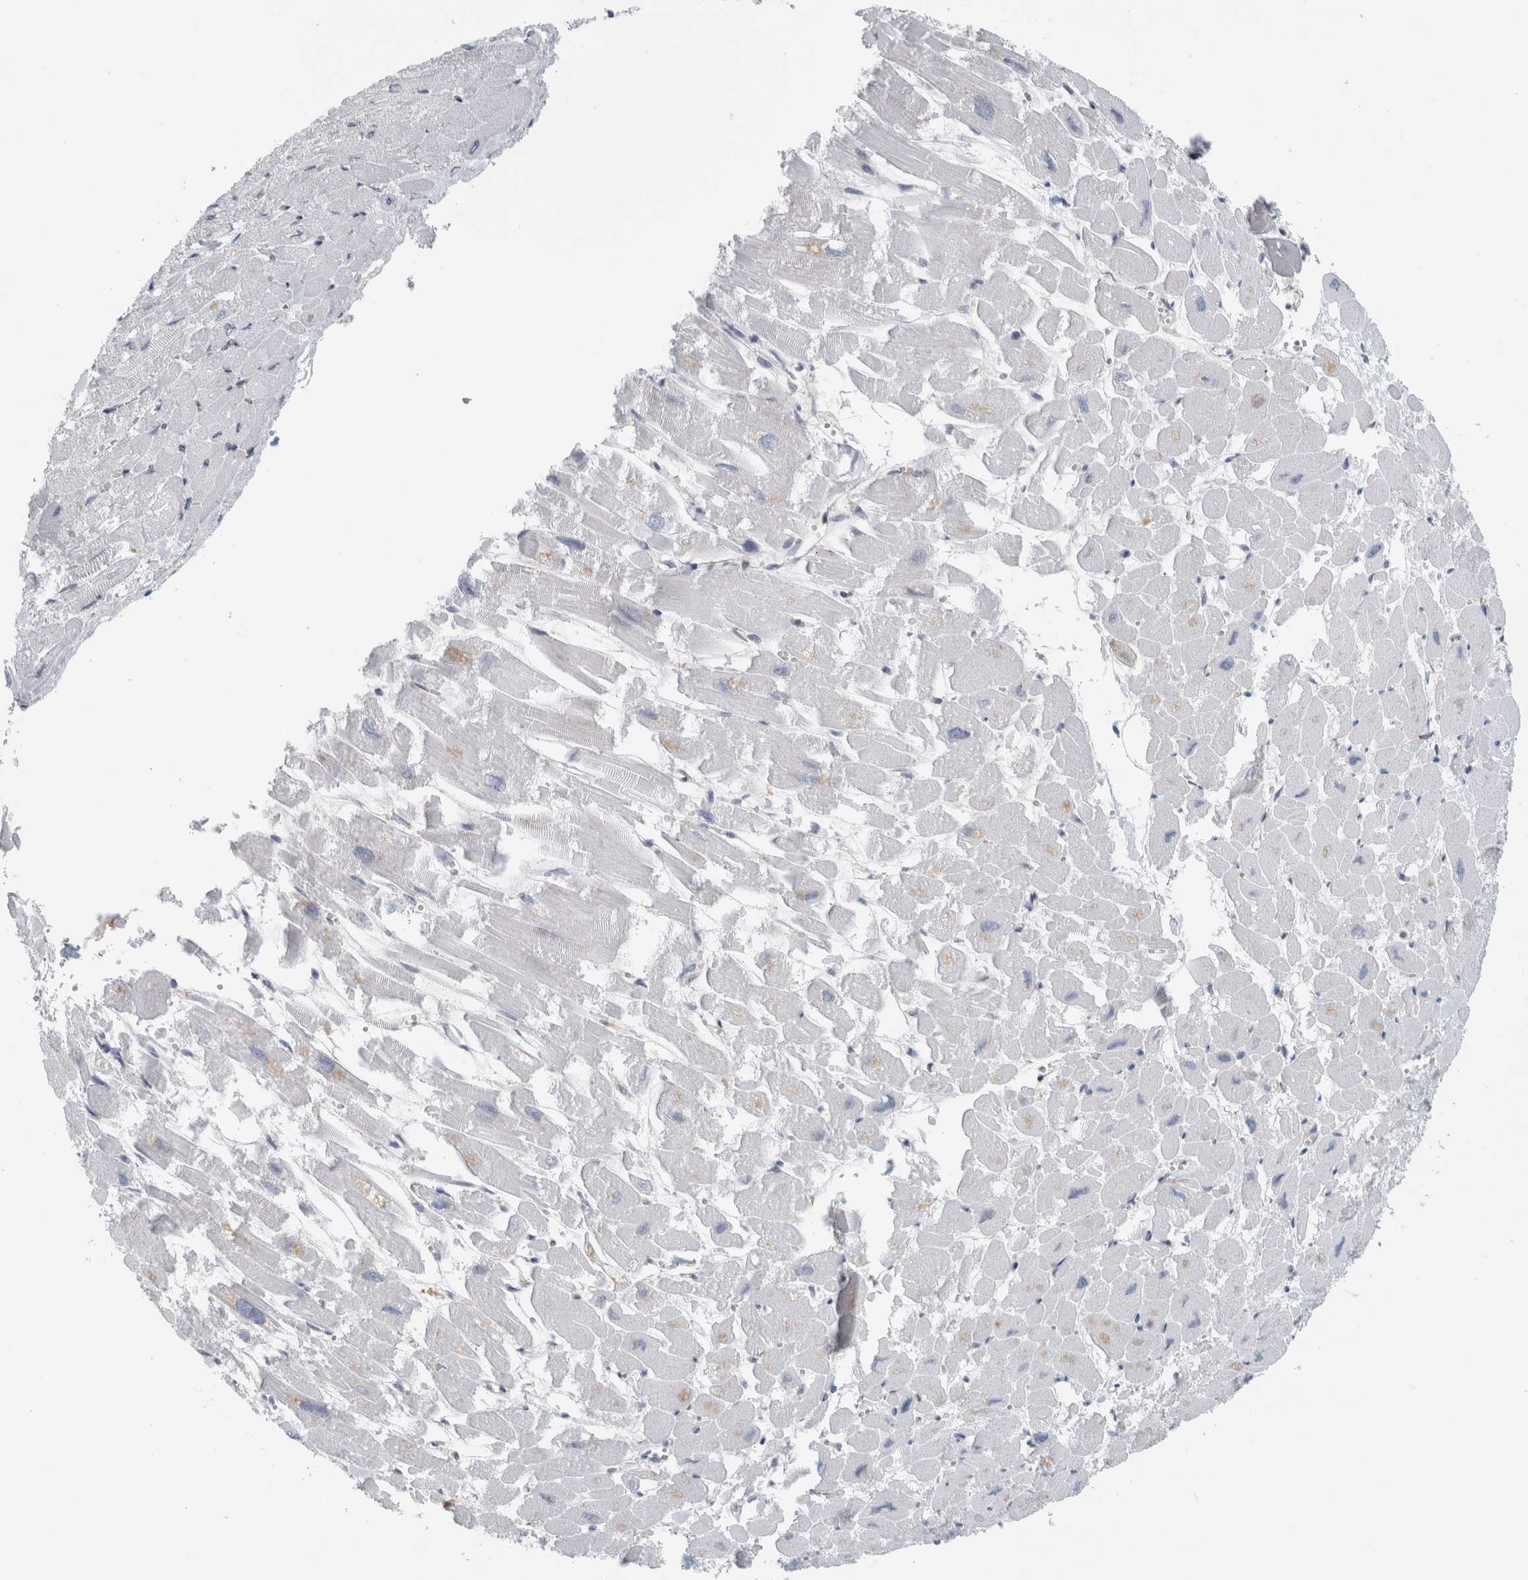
{"staining": {"intensity": "weak", "quantity": "<25%", "location": "cytoplasmic/membranous"}, "tissue": "heart muscle", "cell_type": "Cardiomyocytes", "image_type": "normal", "snomed": [{"axis": "morphology", "description": "Normal tissue, NOS"}, {"axis": "topography", "description": "Heart"}], "caption": "DAB (3,3'-diaminobenzidine) immunohistochemical staining of normal heart muscle reveals no significant expression in cardiomyocytes.", "gene": "B3GNT3", "patient": {"sex": "male", "age": 54}}